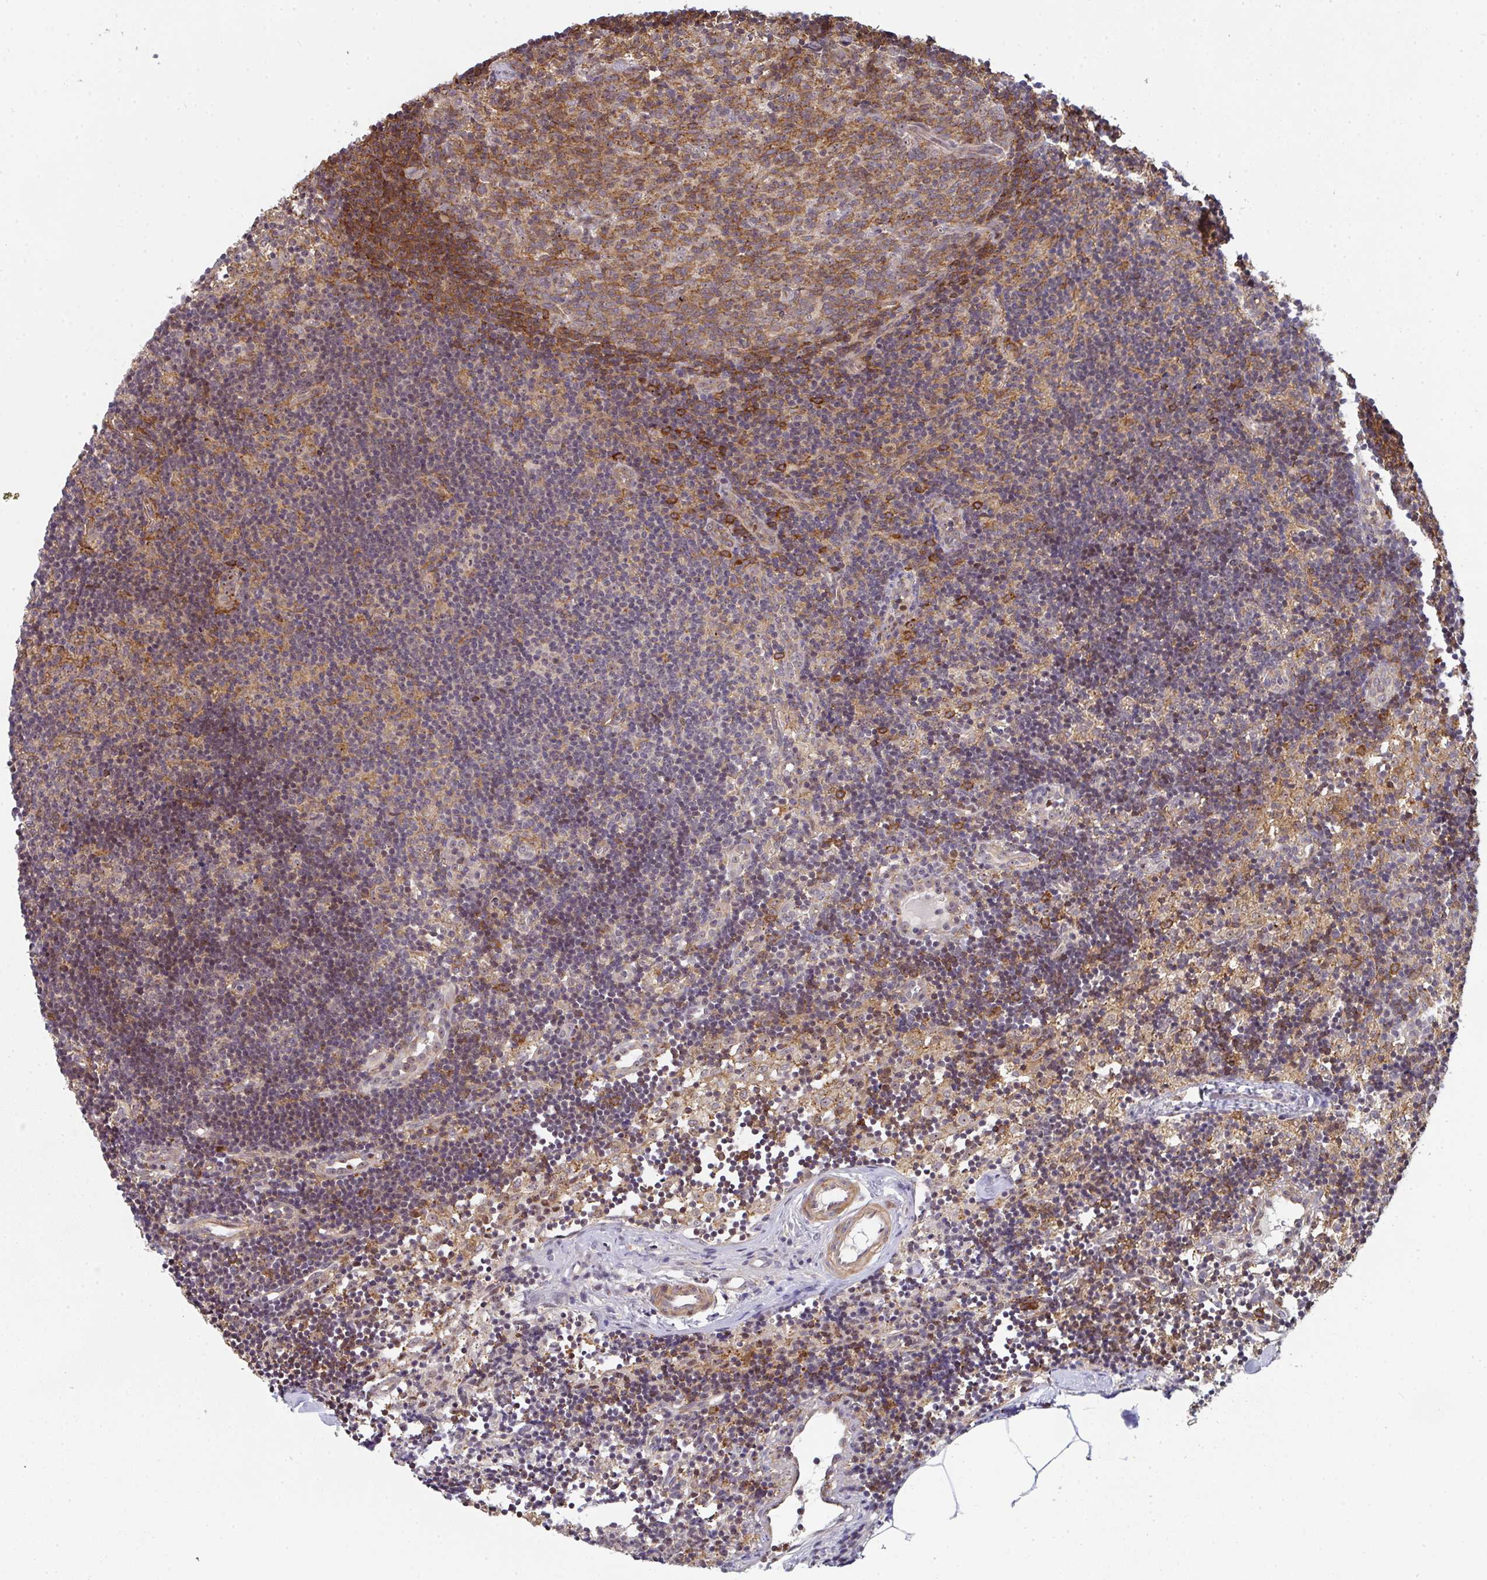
{"staining": {"intensity": "moderate", "quantity": ">75%", "location": "cytoplasmic/membranous"}, "tissue": "lymph node", "cell_type": "Germinal center cells", "image_type": "normal", "snomed": [{"axis": "morphology", "description": "Normal tissue, NOS"}, {"axis": "topography", "description": "Lymph node"}], "caption": "DAB immunohistochemical staining of unremarkable lymph node reveals moderate cytoplasmic/membranous protein positivity in about >75% of germinal center cells. (DAB (3,3'-diaminobenzidine) IHC with brightfield microscopy, high magnification).", "gene": "SIMC1", "patient": {"sex": "female", "age": 31}}